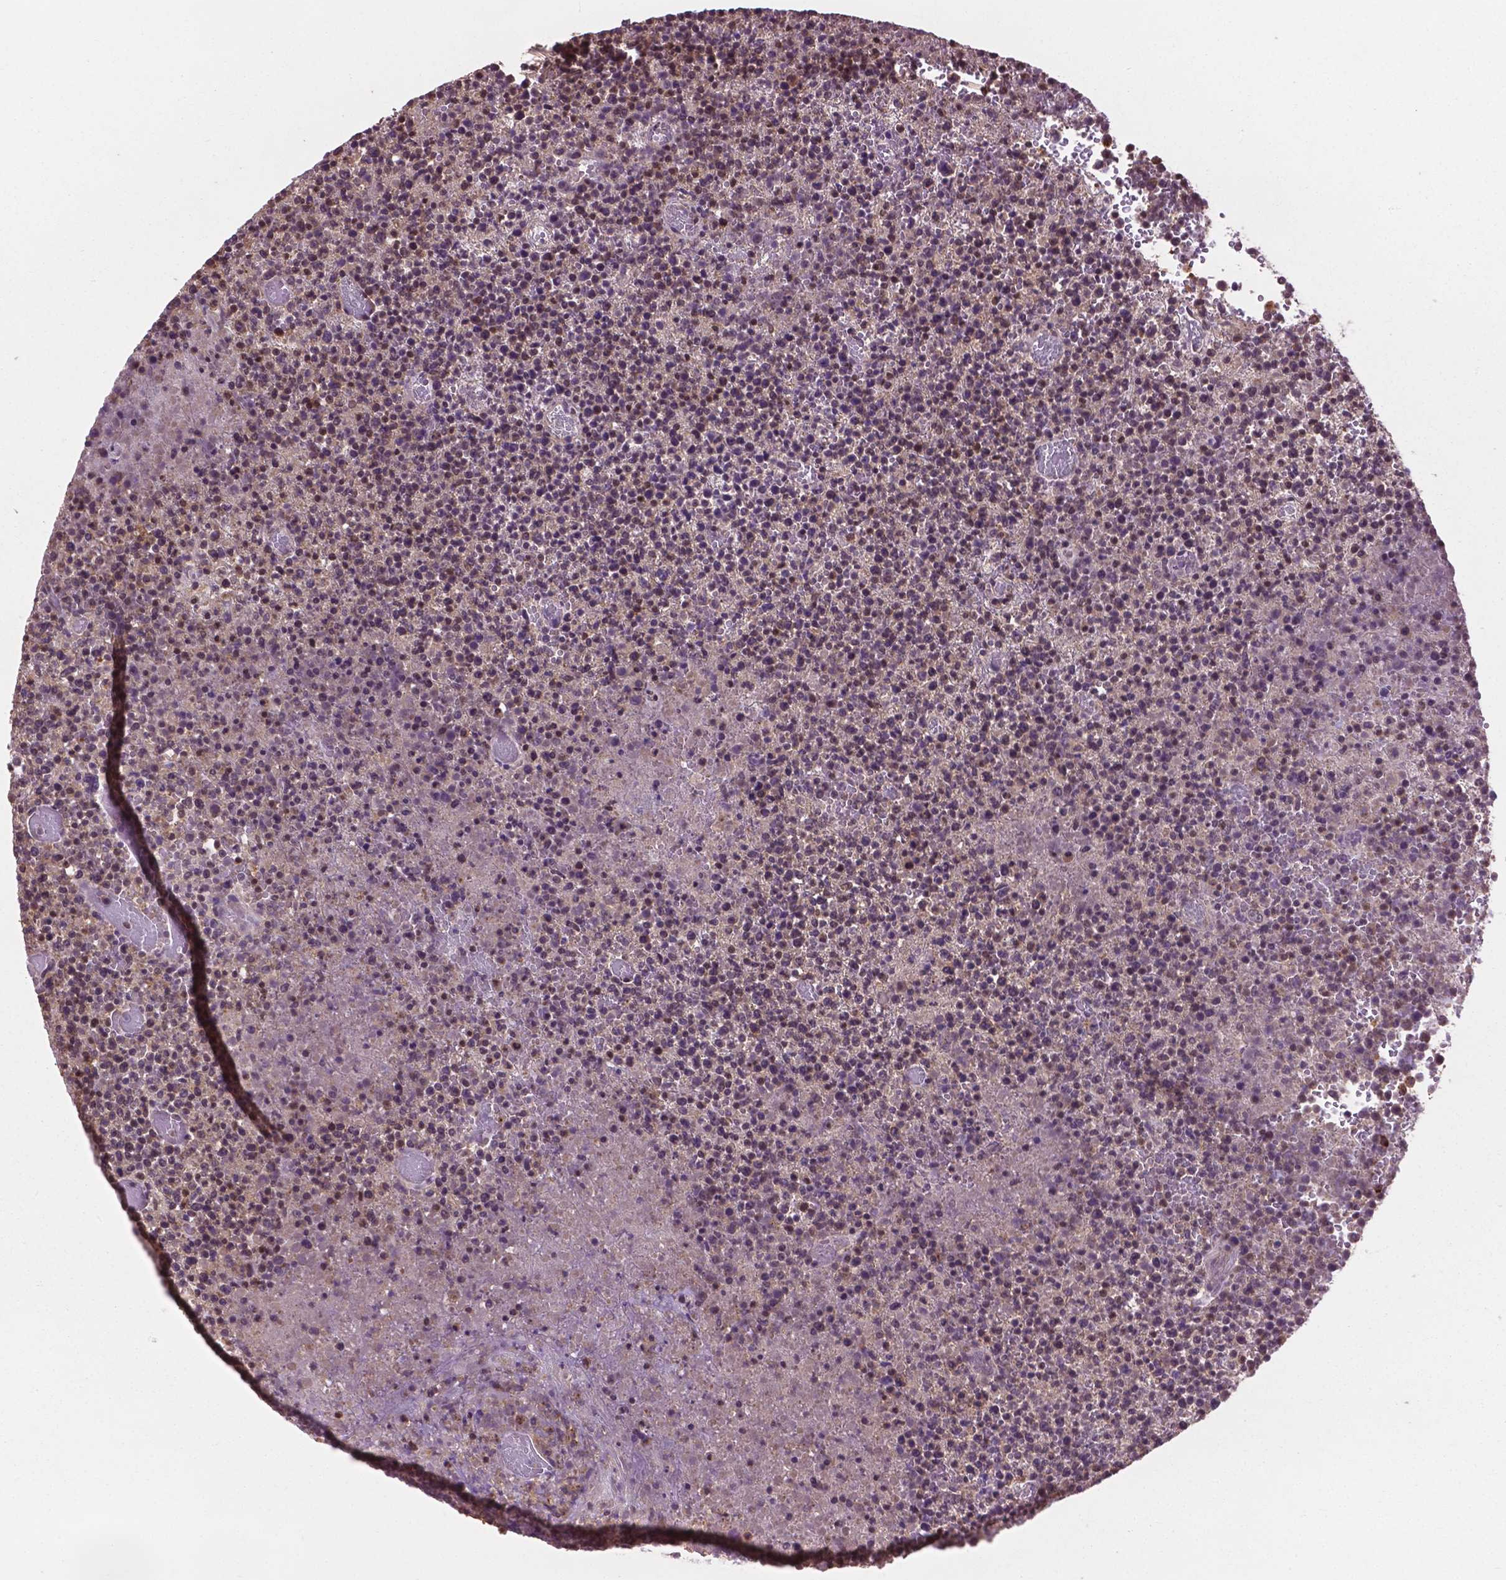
{"staining": {"intensity": "negative", "quantity": "none", "location": "none"}, "tissue": "lymphoma", "cell_type": "Tumor cells", "image_type": "cancer", "snomed": [{"axis": "morphology", "description": "Malignant lymphoma, non-Hodgkin's type, High grade"}, {"axis": "topography", "description": "Lymph node"}], "caption": "Human high-grade malignant lymphoma, non-Hodgkin's type stained for a protein using IHC exhibits no expression in tumor cells.", "gene": "PPP1CB", "patient": {"sex": "male", "age": 13}}